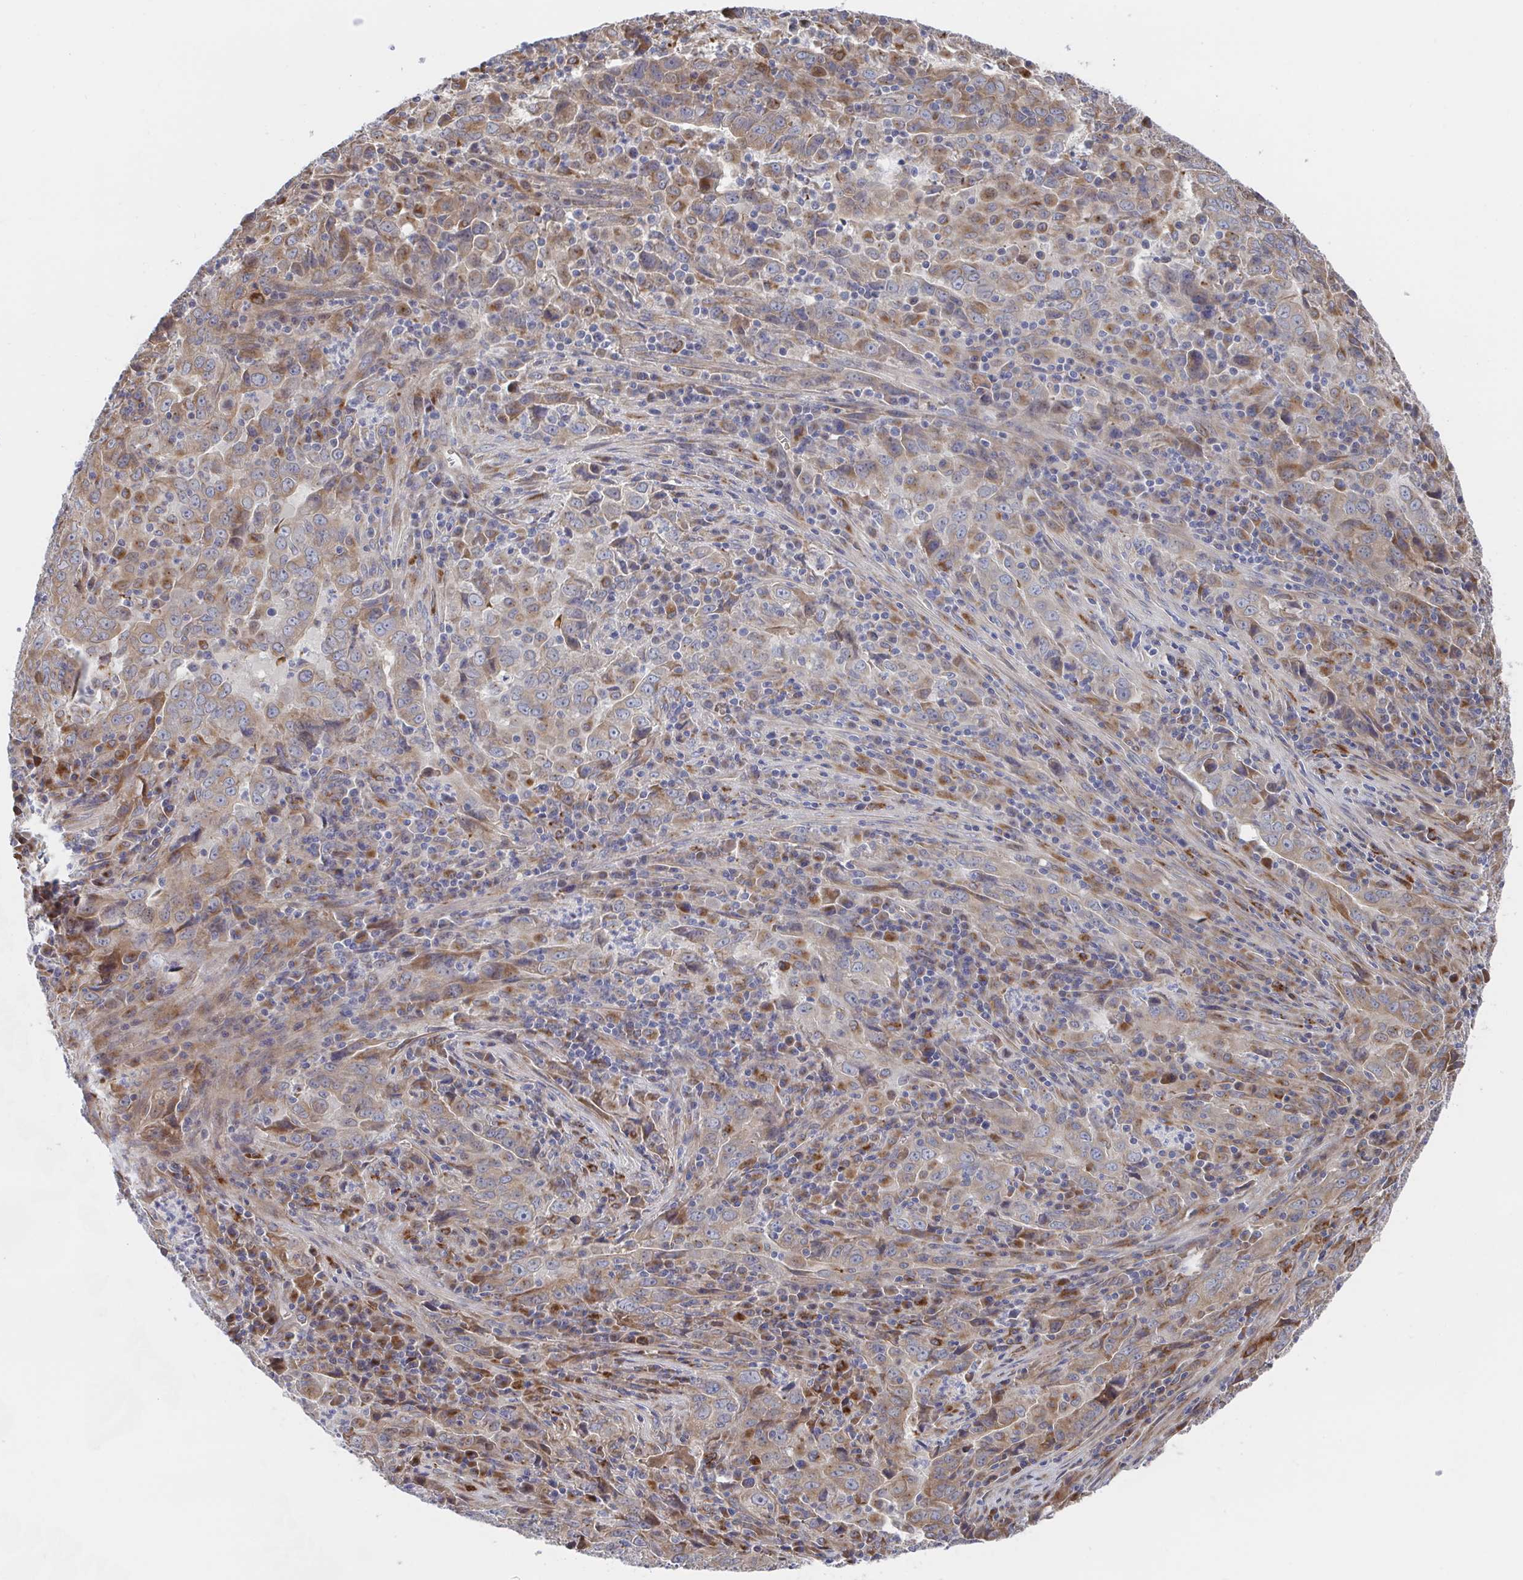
{"staining": {"intensity": "moderate", "quantity": ">75%", "location": "cytoplasmic/membranous"}, "tissue": "lung cancer", "cell_type": "Tumor cells", "image_type": "cancer", "snomed": [{"axis": "morphology", "description": "Adenocarcinoma, NOS"}, {"axis": "topography", "description": "Lung"}], "caption": "Immunohistochemistry image of human adenocarcinoma (lung) stained for a protein (brown), which displays medium levels of moderate cytoplasmic/membranous positivity in approximately >75% of tumor cells.", "gene": "FJX1", "patient": {"sex": "male", "age": 67}}